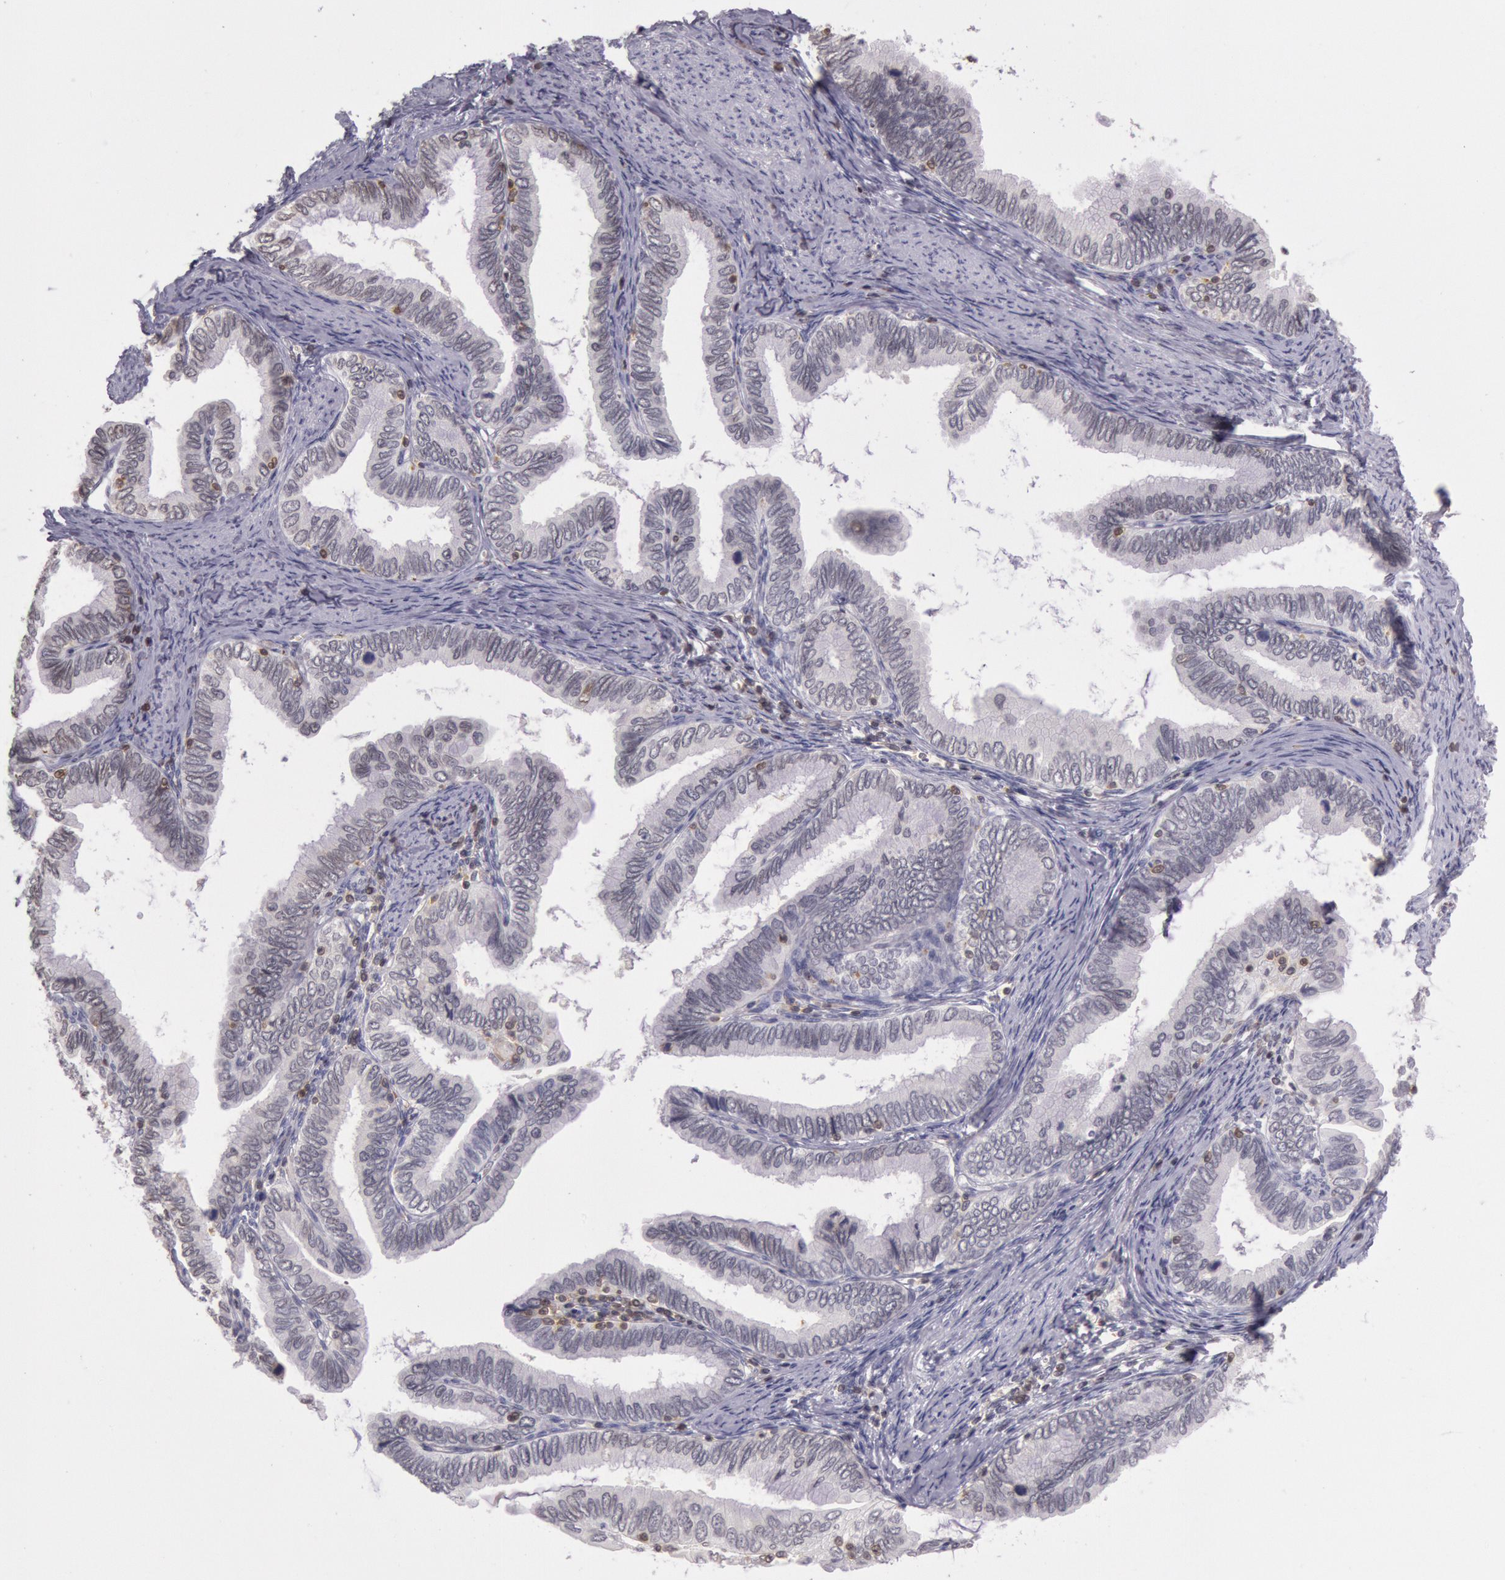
{"staining": {"intensity": "negative", "quantity": "none", "location": "none"}, "tissue": "cervical cancer", "cell_type": "Tumor cells", "image_type": "cancer", "snomed": [{"axis": "morphology", "description": "Adenocarcinoma, NOS"}, {"axis": "topography", "description": "Cervix"}], "caption": "A photomicrograph of adenocarcinoma (cervical) stained for a protein displays no brown staining in tumor cells.", "gene": "HIF1A", "patient": {"sex": "female", "age": 49}}